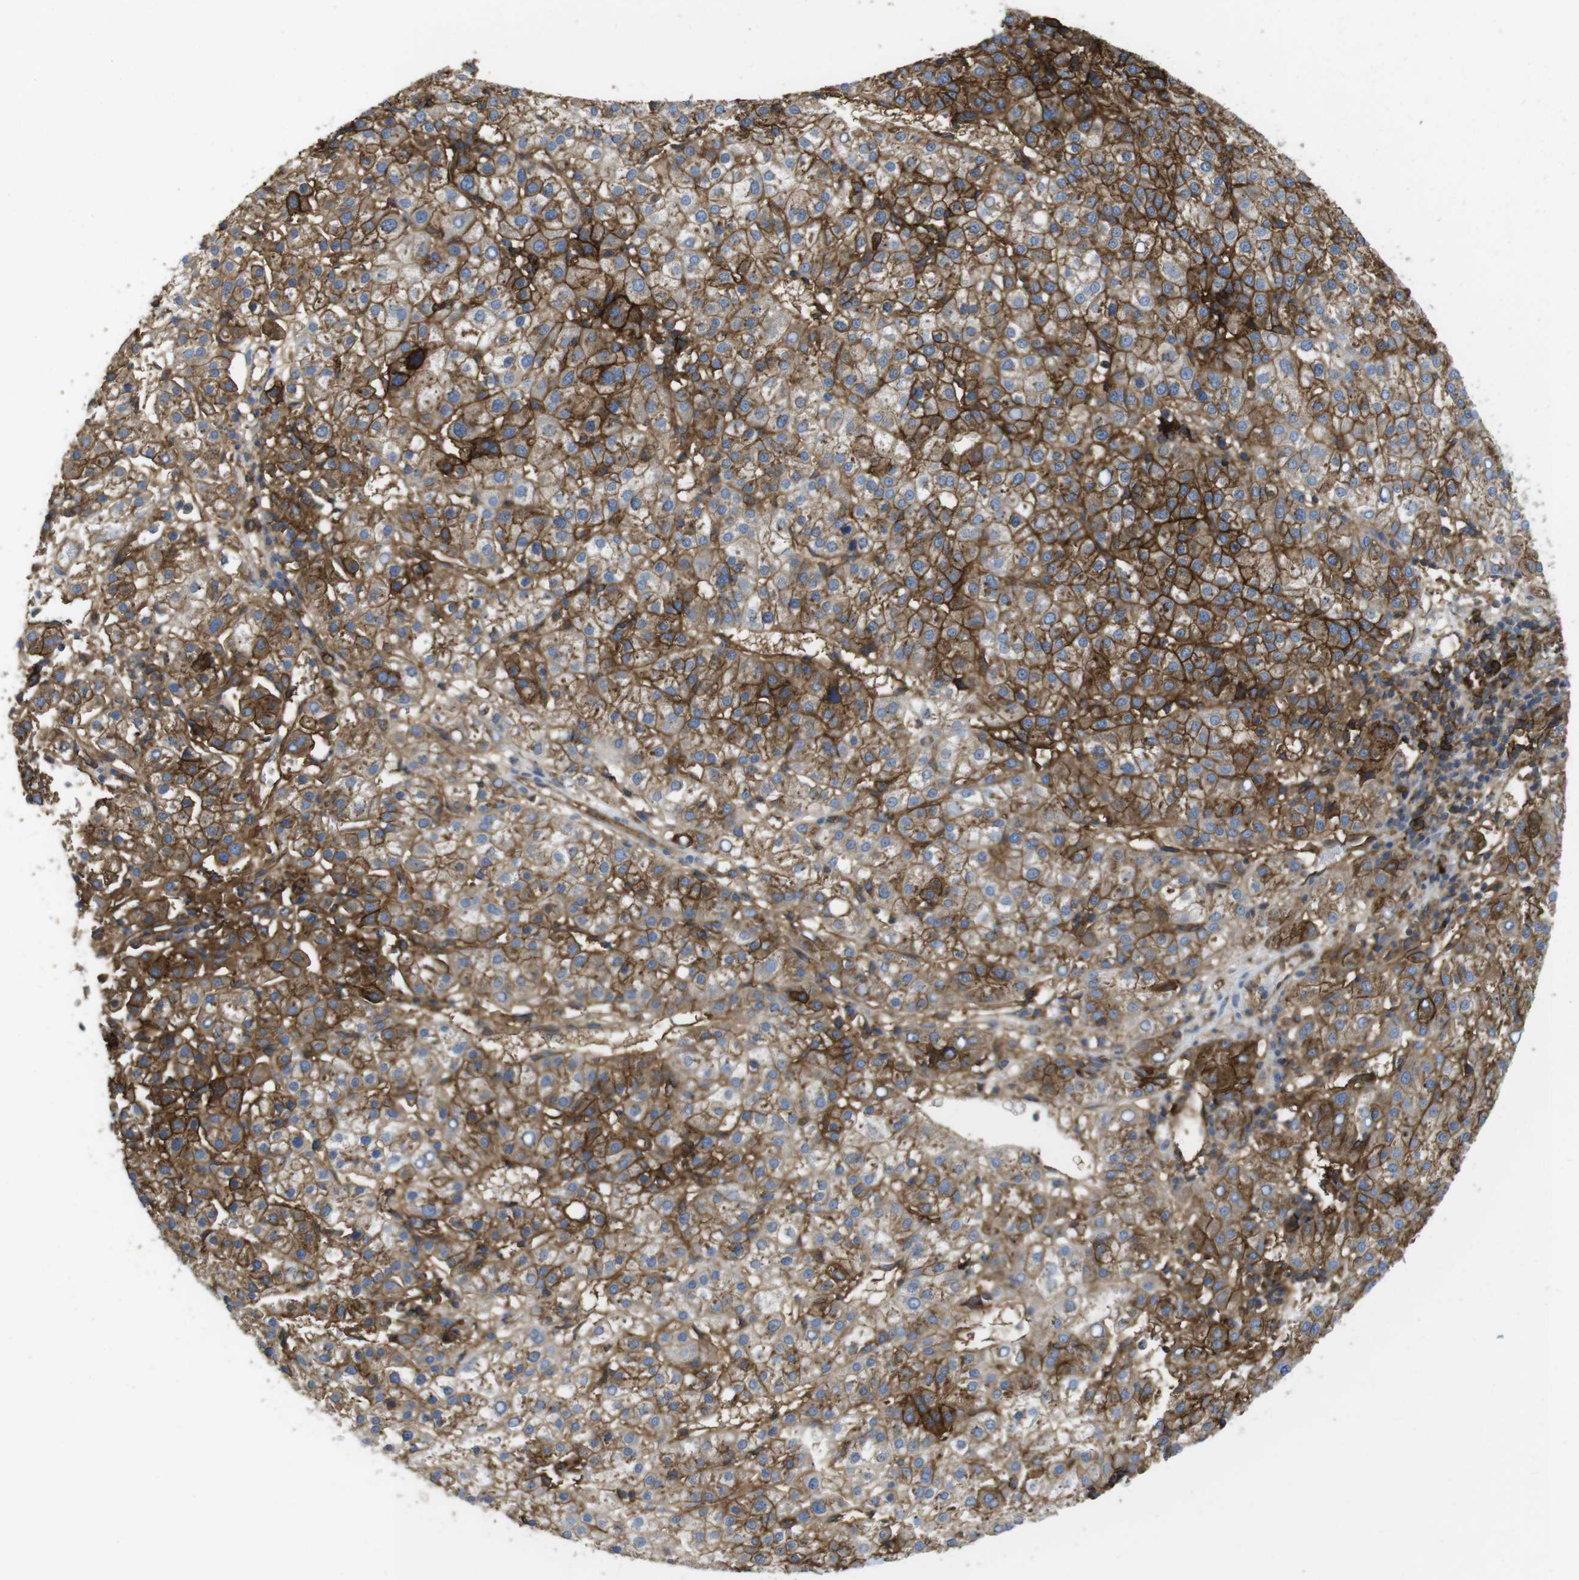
{"staining": {"intensity": "strong", "quantity": ">75%", "location": "cytoplasmic/membranous"}, "tissue": "liver cancer", "cell_type": "Tumor cells", "image_type": "cancer", "snomed": [{"axis": "morphology", "description": "Carcinoma, Hepatocellular, NOS"}, {"axis": "topography", "description": "Liver"}], "caption": "A high amount of strong cytoplasmic/membranous positivity is present in approximately >75% of tumor cells in liver hepatocellular carcinoma tissue.", "gene": "CCR6", "patient": {"sex": "female", "age": 58}}